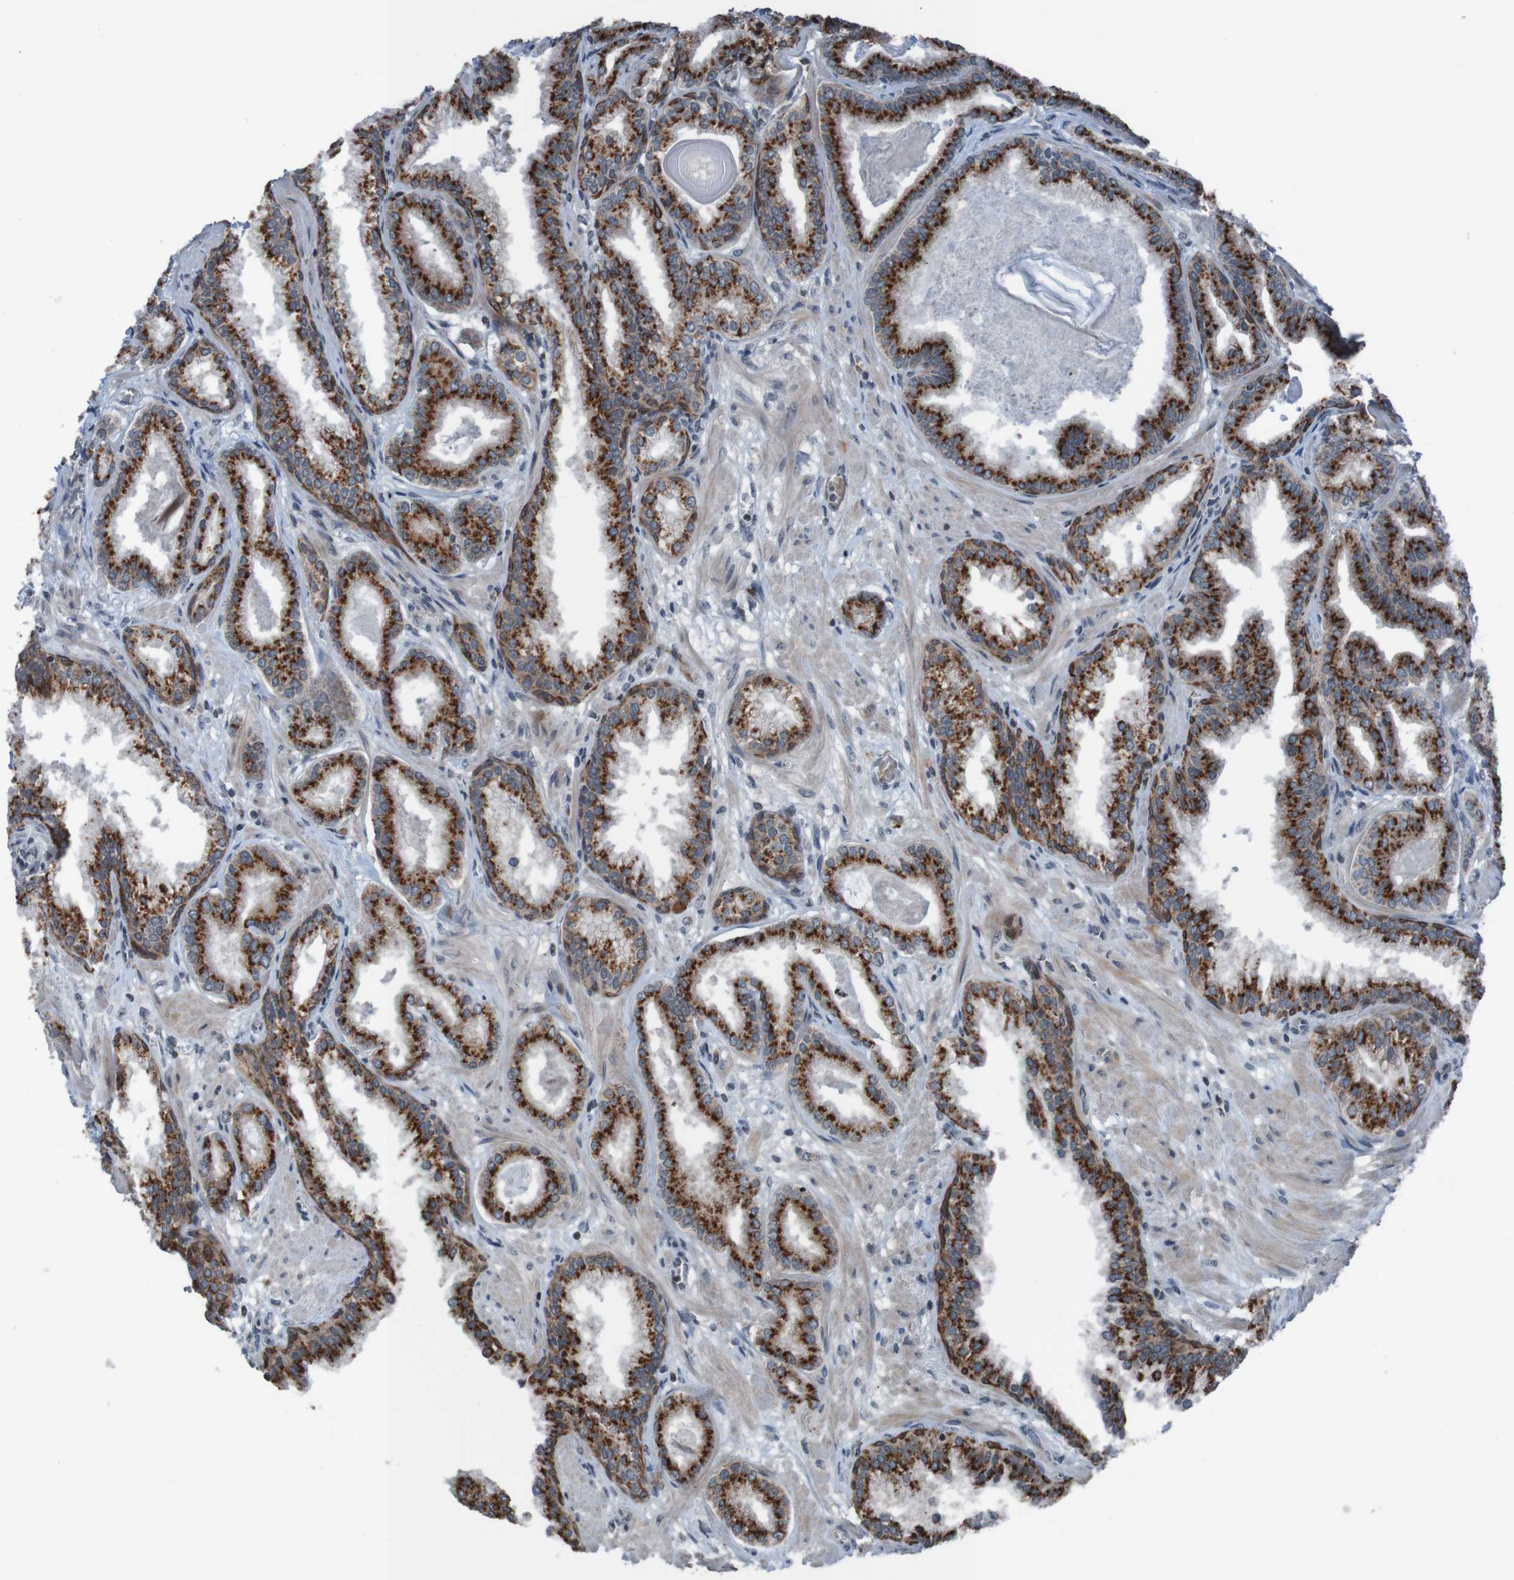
{"staining": {"intensity": "strong", "quantity": ">75%", "location": "cytoplasmic/membranous"}, "tissue": "prostate cancer", "cell_type": "Tumor cells", "image_type": "cancer", "snomed": [{"axis": "morphology", "description": "Adenocarcinoma, Low grade"}, {"axis": "topography", "description": "Prostate"}], "caption": "Adenocarcinoma (low-grade) (prostate) stained for a protein (brown) demonstrates strong cytoplasmic/membranous positive expression in about >75% of tumor cells.", "gene": "UNG", "patient": {"sex": "male", "age": 59}}